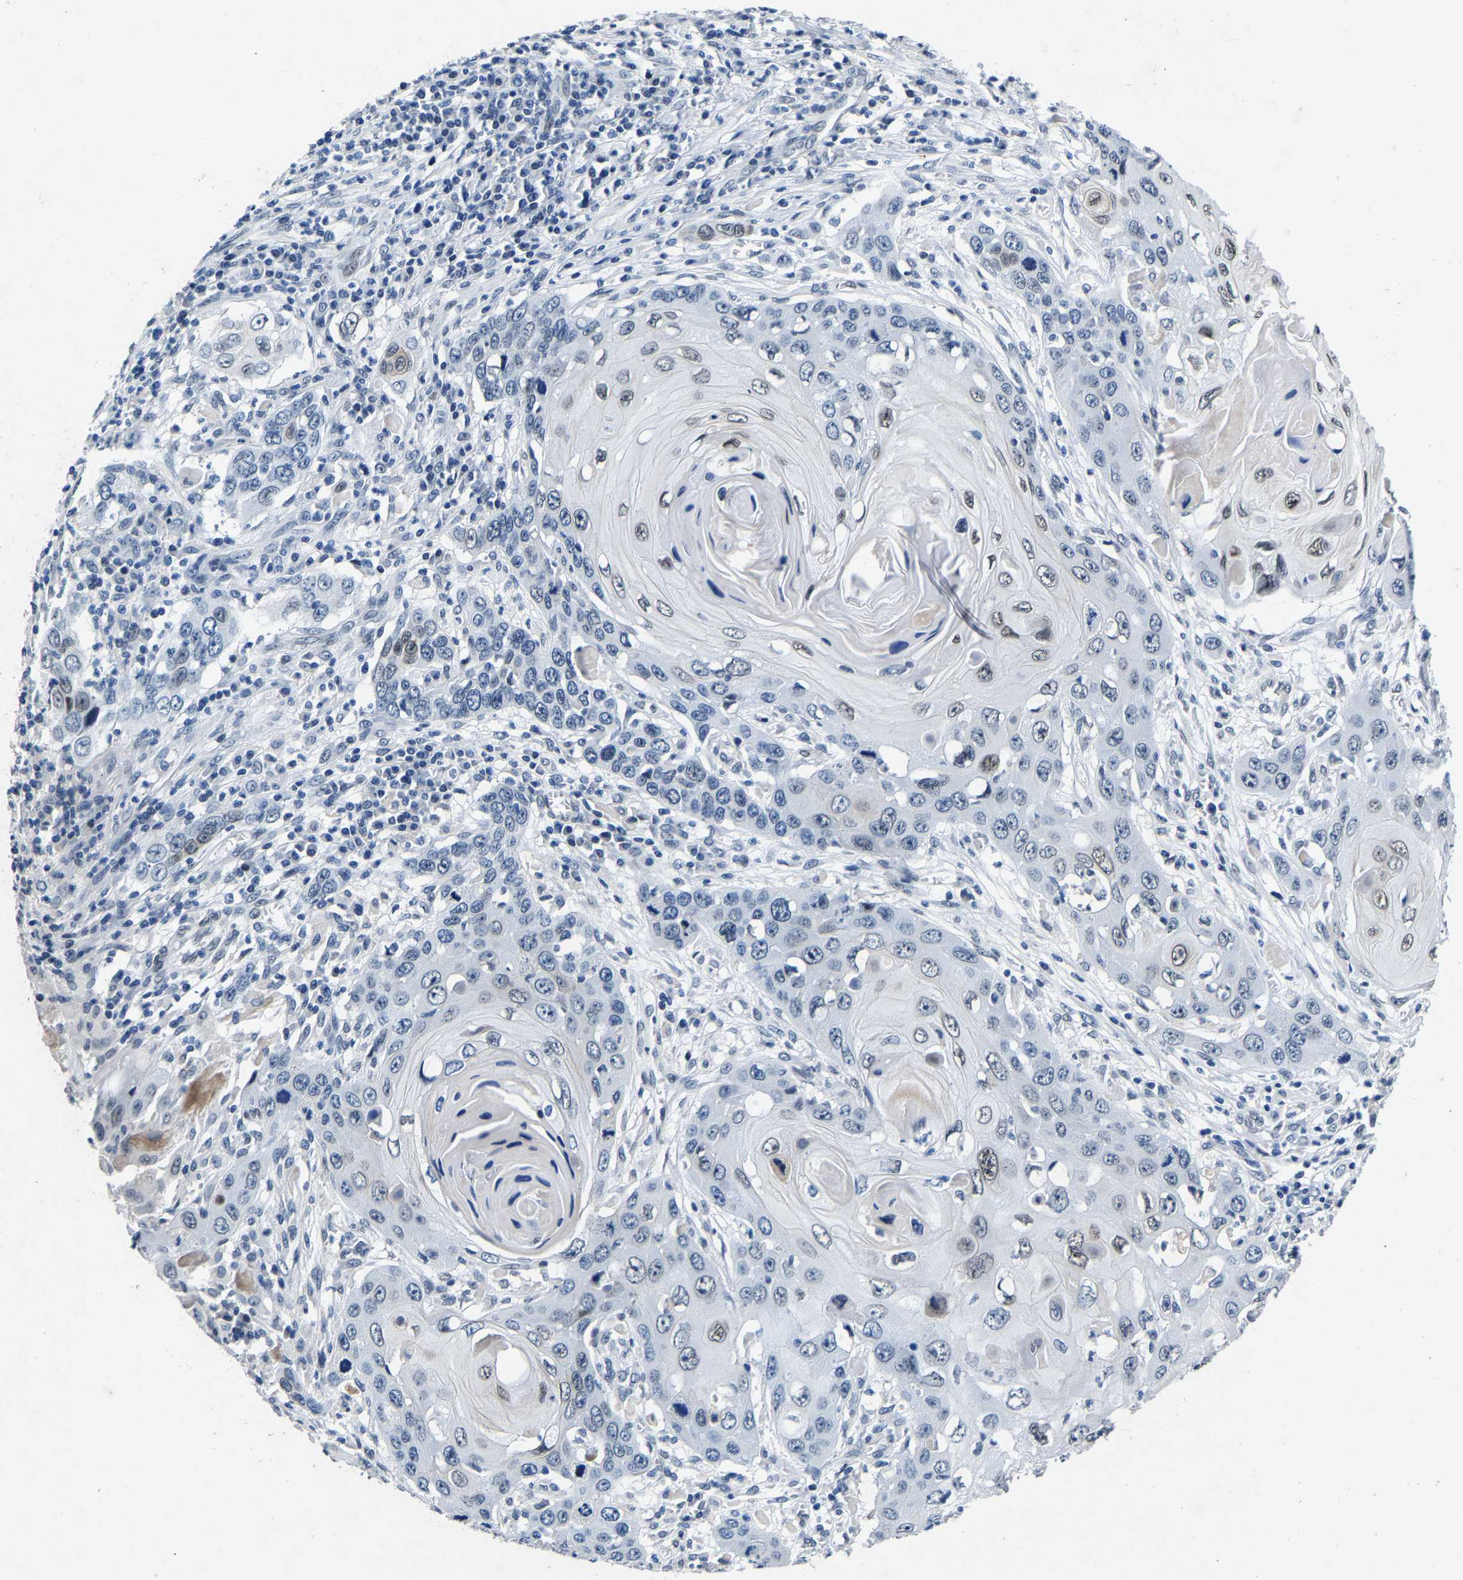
{"staining": {"intensity": "weak", "quantity": "<25%", "location": "nuclear"}, "tissue": "skin cancer", "cell_type": "Tumor cells", "image_type": "cancer", "snomed": [{"axis": "morphology", "description": "Squamous cell carcinoma, NOS"}, {"axis": "topography", "description": "Skin"}], "caption": "This is an IHC image of skin cancer. There is no positivity in tumor cells.", "gene": "UBN2", "patient": {"sex": "male", "age": 55}}